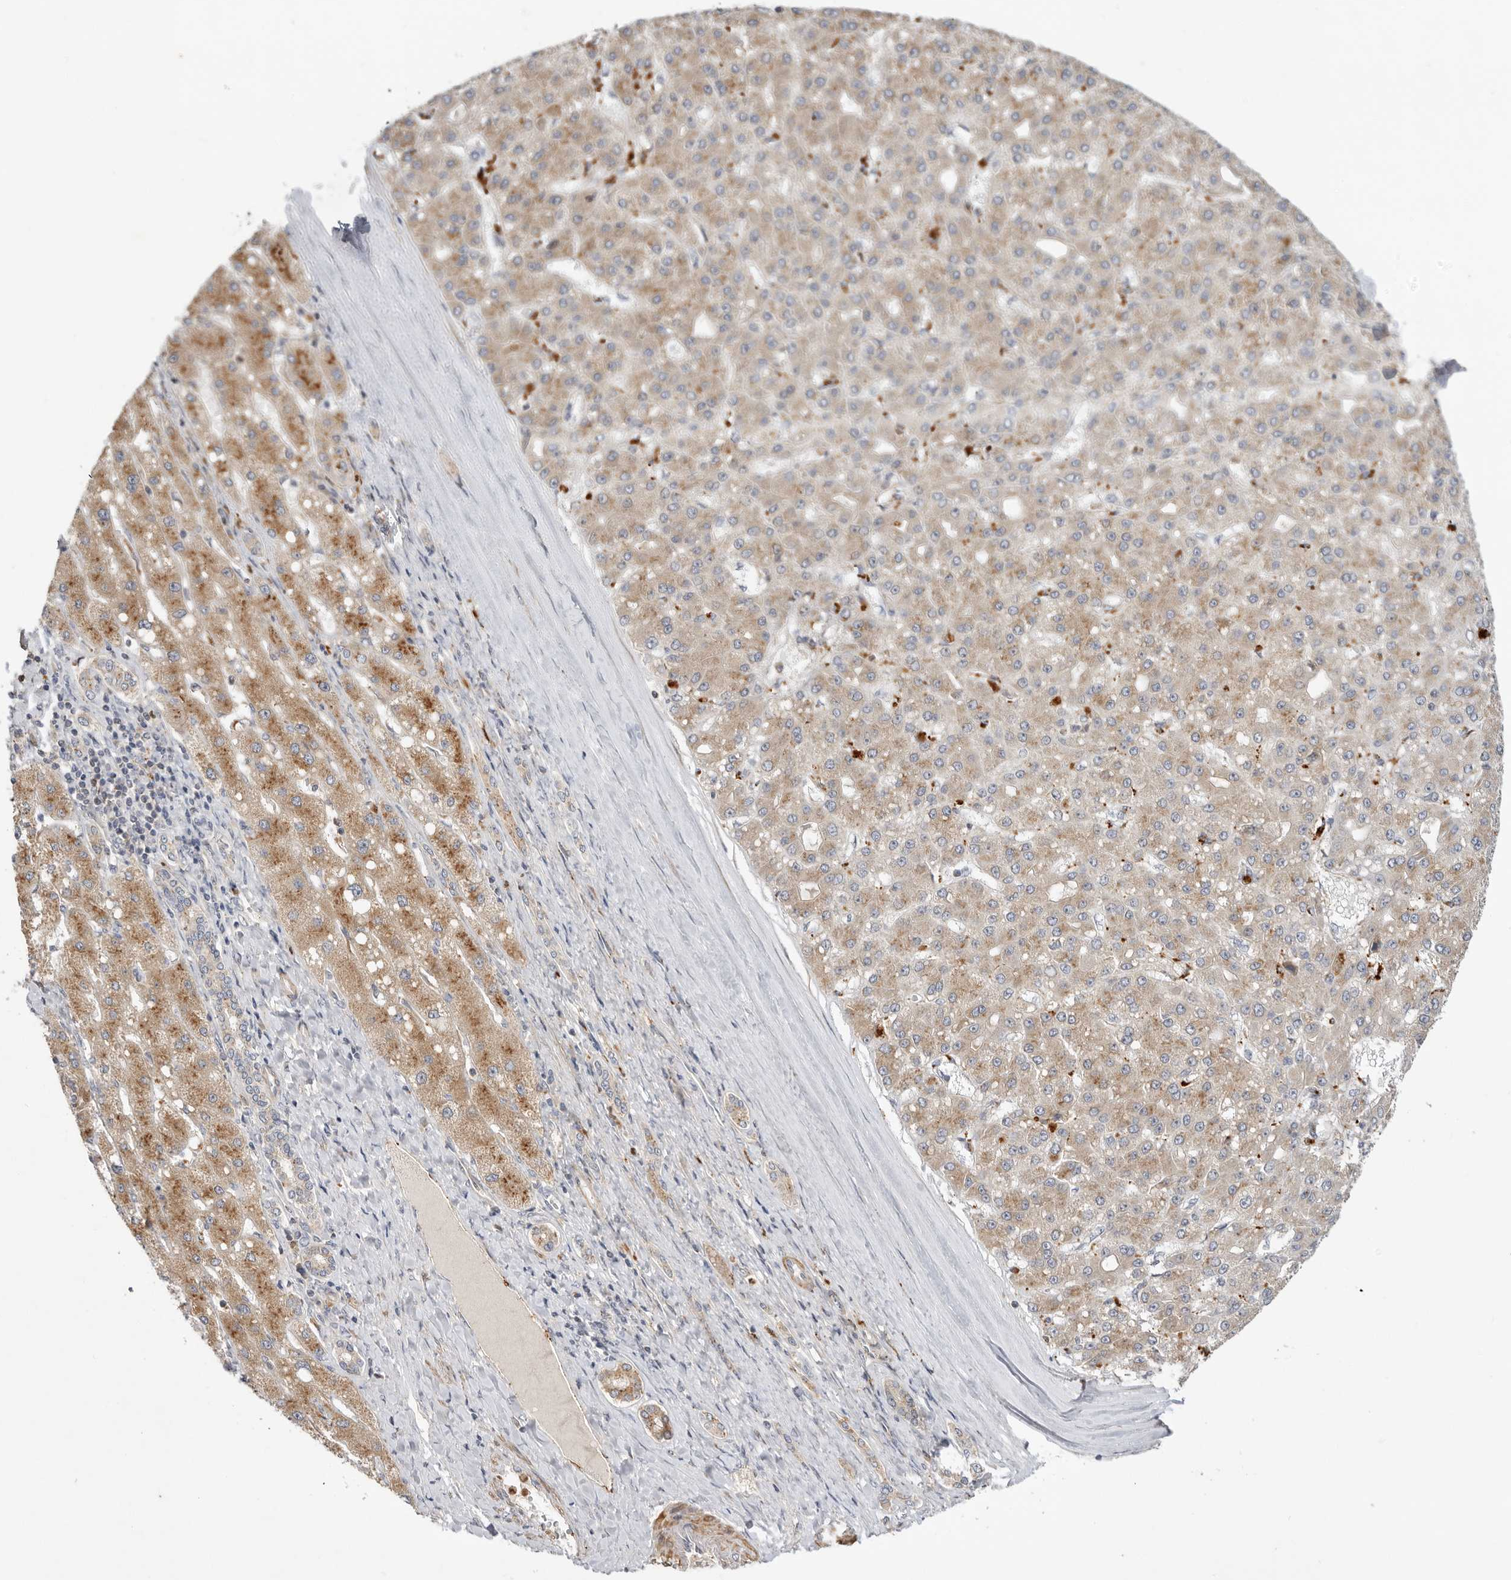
{"staining": {"intensity": "moderate", "quantity": ">75%", "location": "cytoplasmic/membranous"}, "tissue": "liver cancer", "cell_type": "Tumor cells", "image_type": "cancer", "snomed": [{"axis": "morphology", "description": "Carcinoma, Hepatocellular, NOS"}, {"axis": "topography", "description": "Liver"}], "caption": "Liver cancer (hepatocellular carcinoma) tissue displays moderate cytoplasmic/membranous staining in approximately >75% of tumor cells, visualized by immunohistochemistry.", "gene": "GNE", "patient": {"sex": "male", "age": 67}}